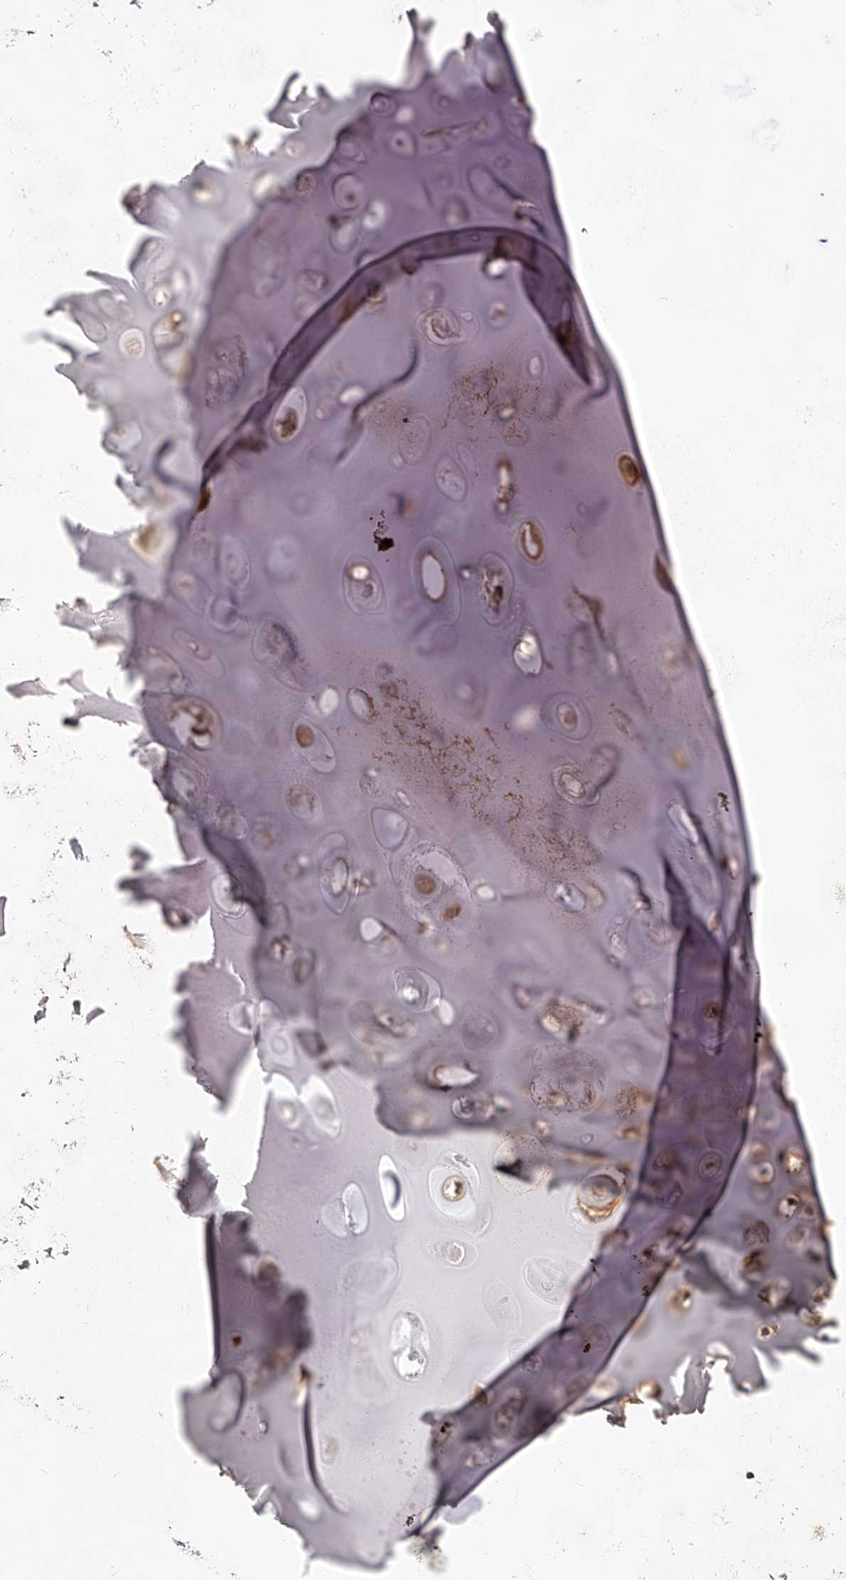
{"staining": {"intensity": "moderate", "quantity": ">75%", "location": "cytoplasmic/membranous"}, "tissue": "adipose tissue", "cell_type": "Adipocytes", "image_type": "normal", "snomed": [{"axis": "morphology", "description": "Normal tissue, NOS"}, {"axis": "topography", "description": "Cartilage tissue"}], "caption": "Unremarkable adipose tissue reveals moderate cytoplasmic/membranous expression in about >75% of adipocytes (Stains: DAB in brown, nuclei in blue, Microscopy: brightfield microscopy at high magnification)..", "gene": "ZNF502", "patient": {"sex": "female", "age": 63}}